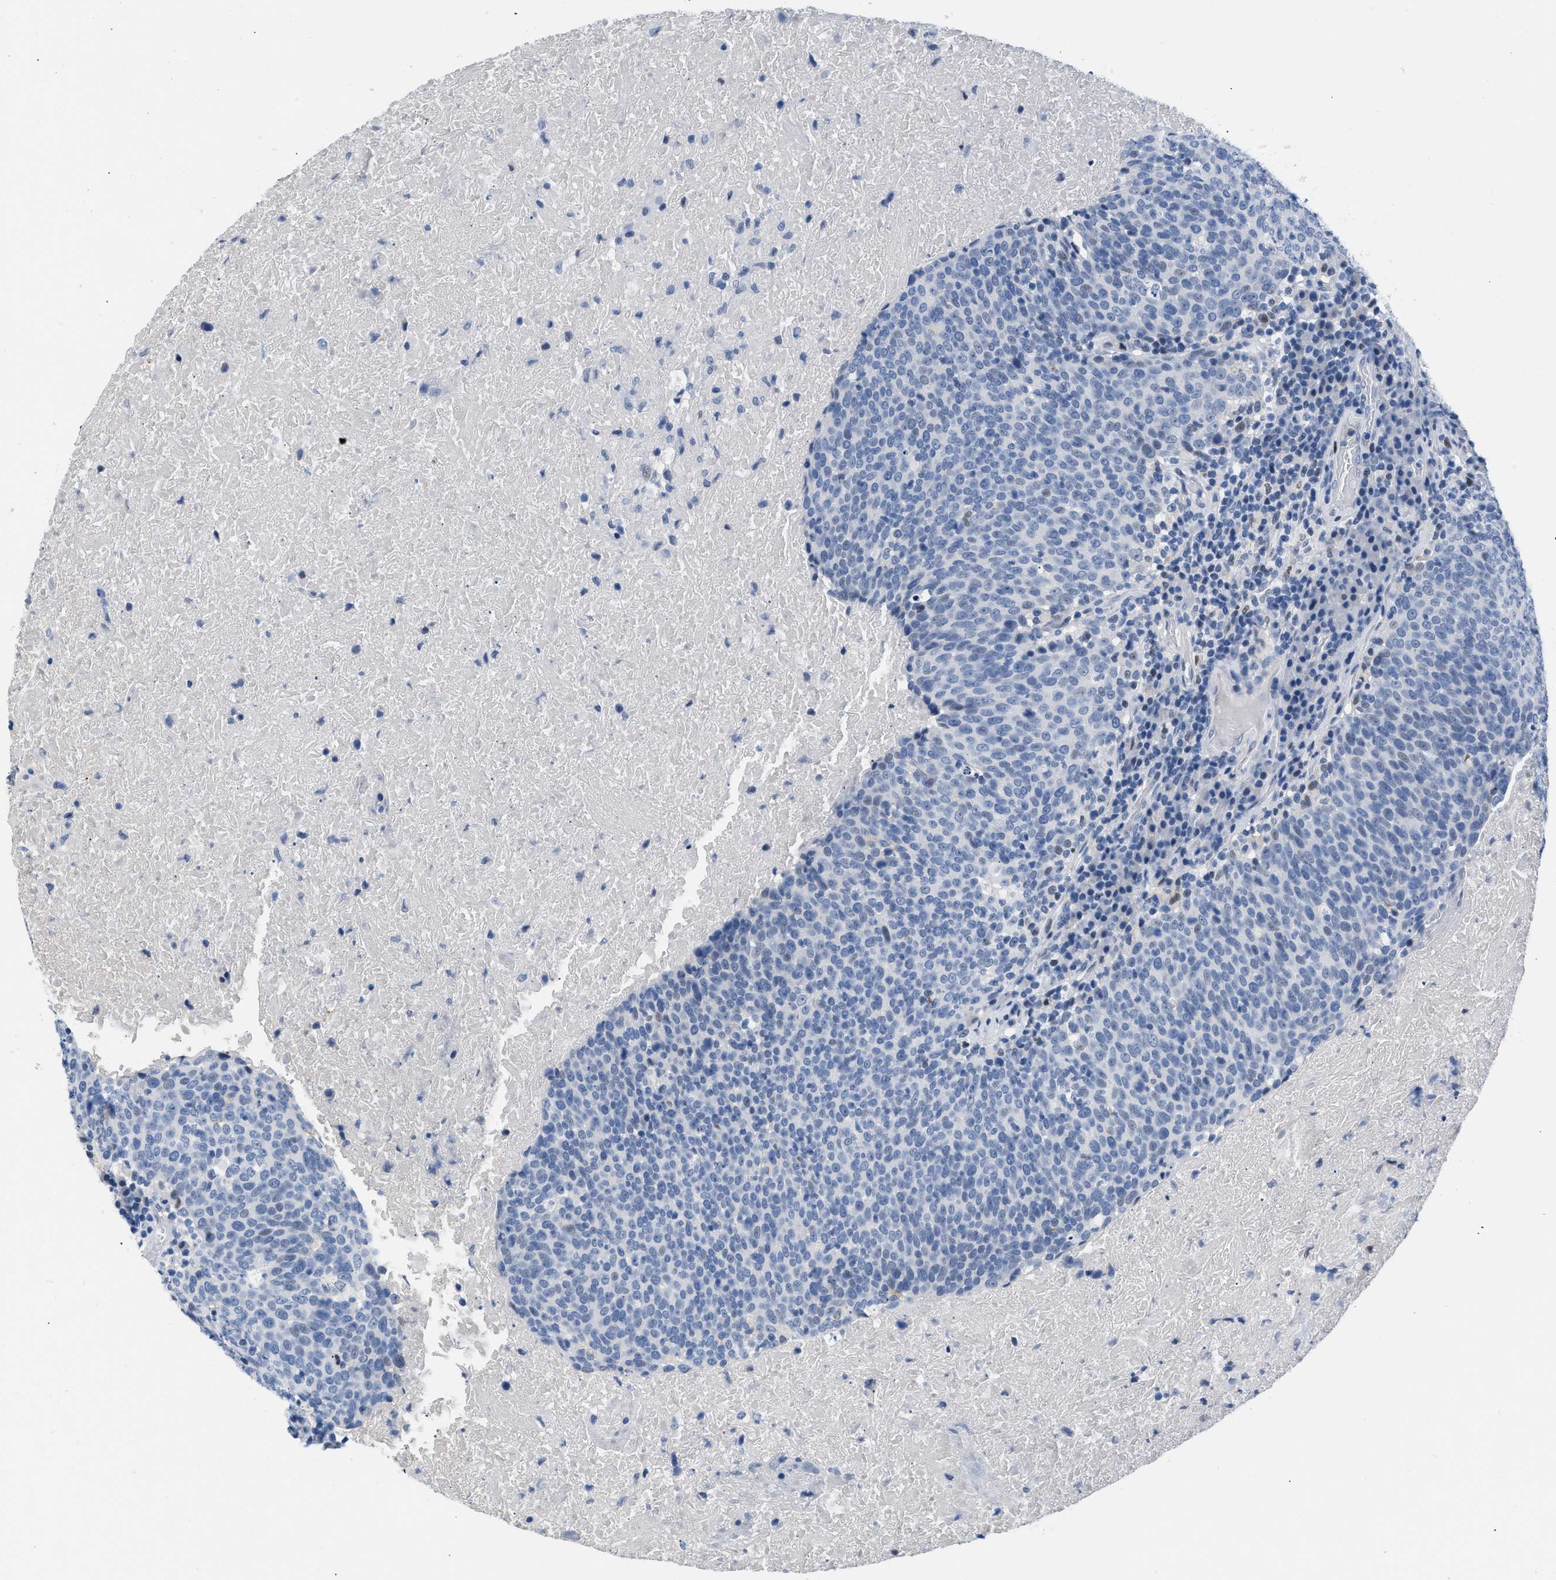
{"staining": {"intensity": "negative", "quantity": "none", "location": "none"}, "tissue": "head and neck cancer", "cell_type": "Tumor cells", "image_type": "cancer", "snomed": [{"axis": "morphology", "description": "Squamous cell carcinoma, NOS"}, {"axis": "morphology", "description": "Squamous cell carcinoma, metastatic, NOS"}, {"axis": "topography", "description": "Lymph node"}, {"axis": "topography", "description": "Head-Neck"}], "caption": "An immunohistochemistry histopathology image of head and neck squamous cell carcinoma is shown. There is no staining in tumor cells of head and neck squamous cell carcinoma. Brightfield microscopy of immunohistochemistry (IHC) stained with DAB (3,3'-diaminobenzidine) (brown) and hematoxylin (blue), captured at high magnification.", "gene": "BOLL", "patient": {"sex": "male", "age": 62}}